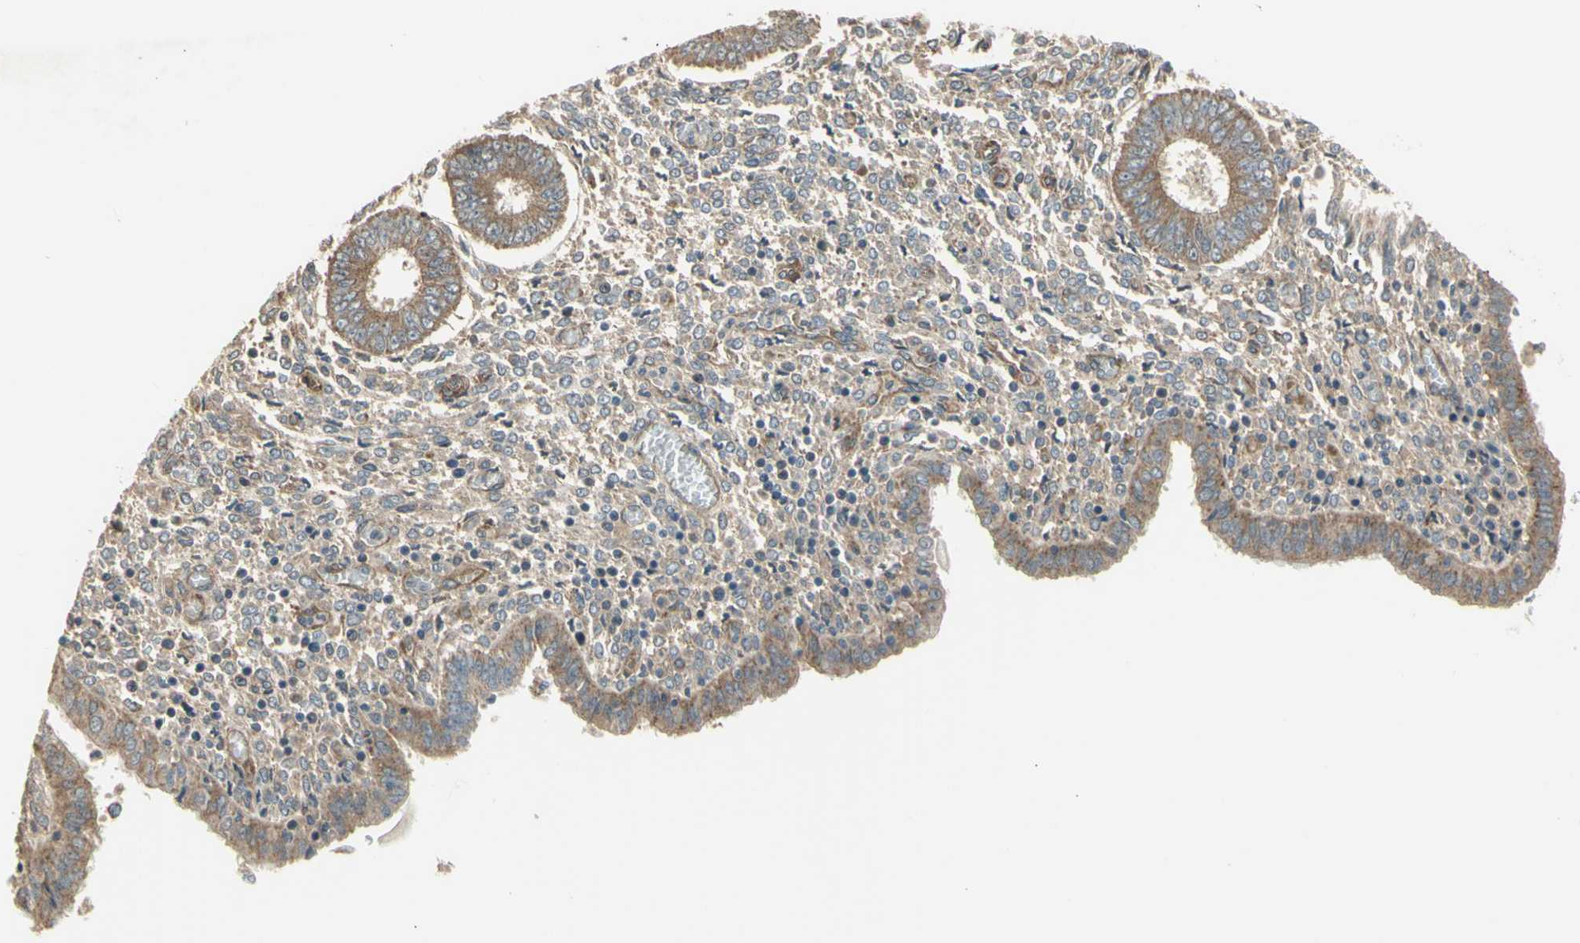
{"staining": {"intensity": "weak", "quantity": "25%-75%", "location": "cytoplasmic/membranous"}, "tissue": "endometrium", "cell_type": "Cells in endometrial stroma", "image_type": "normal", "snomed": [{"axis": "morphology", "description": "Normal tissue, NOS"}, {"axis": "topography", "description": "Endometrium"}], "caption": "A histopathology image showing weak cytoplasmic/membranous positivity in approximately 25%-75% of cells in endometrial stroma in benign endometrium, as visualized by brown immunohistochemical staining.", "gene": "EFNB2", "patient": {"sex": "female", "age": 35}}